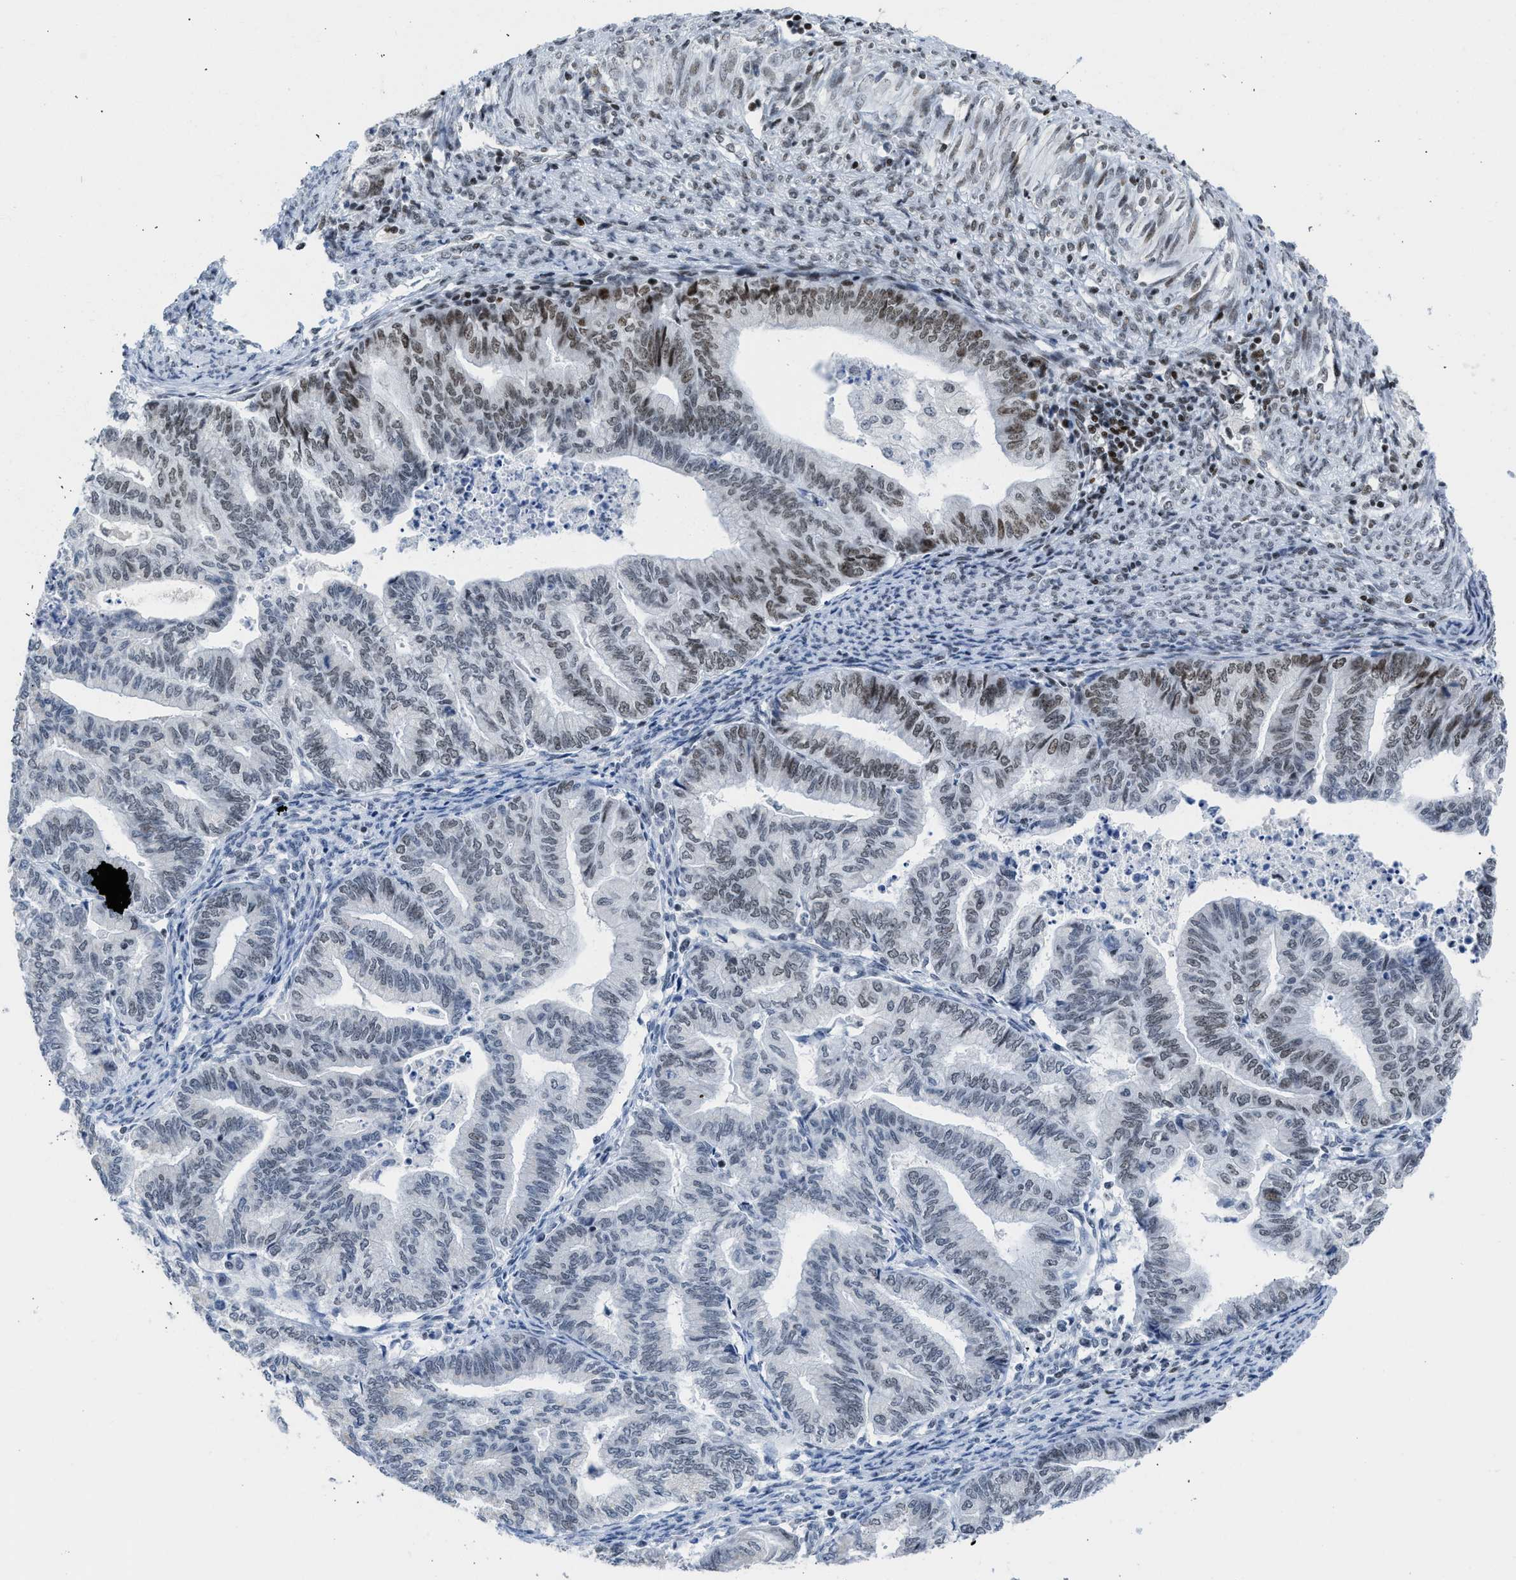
{"staining": {"intensity": "moderate", "quantity": "<25%", "location": "nuclear"}, "tissue": "endometrial cancer", "cell_type": "Tumor cells", "image_type": "cancer", "snomed": [{"axis": "morphology", "description": "Adenocarcinoma, NOS"}, {"axis": "topography", "description": "Endometrium"}], "caption": "Endometrial cancer stained for a protein (brown) reveals moderate nuclear positive positivity in approximately <25% of tumor cells.", "gene": "TERF2IP", "patient": {"sex": "female", "age": 79}}